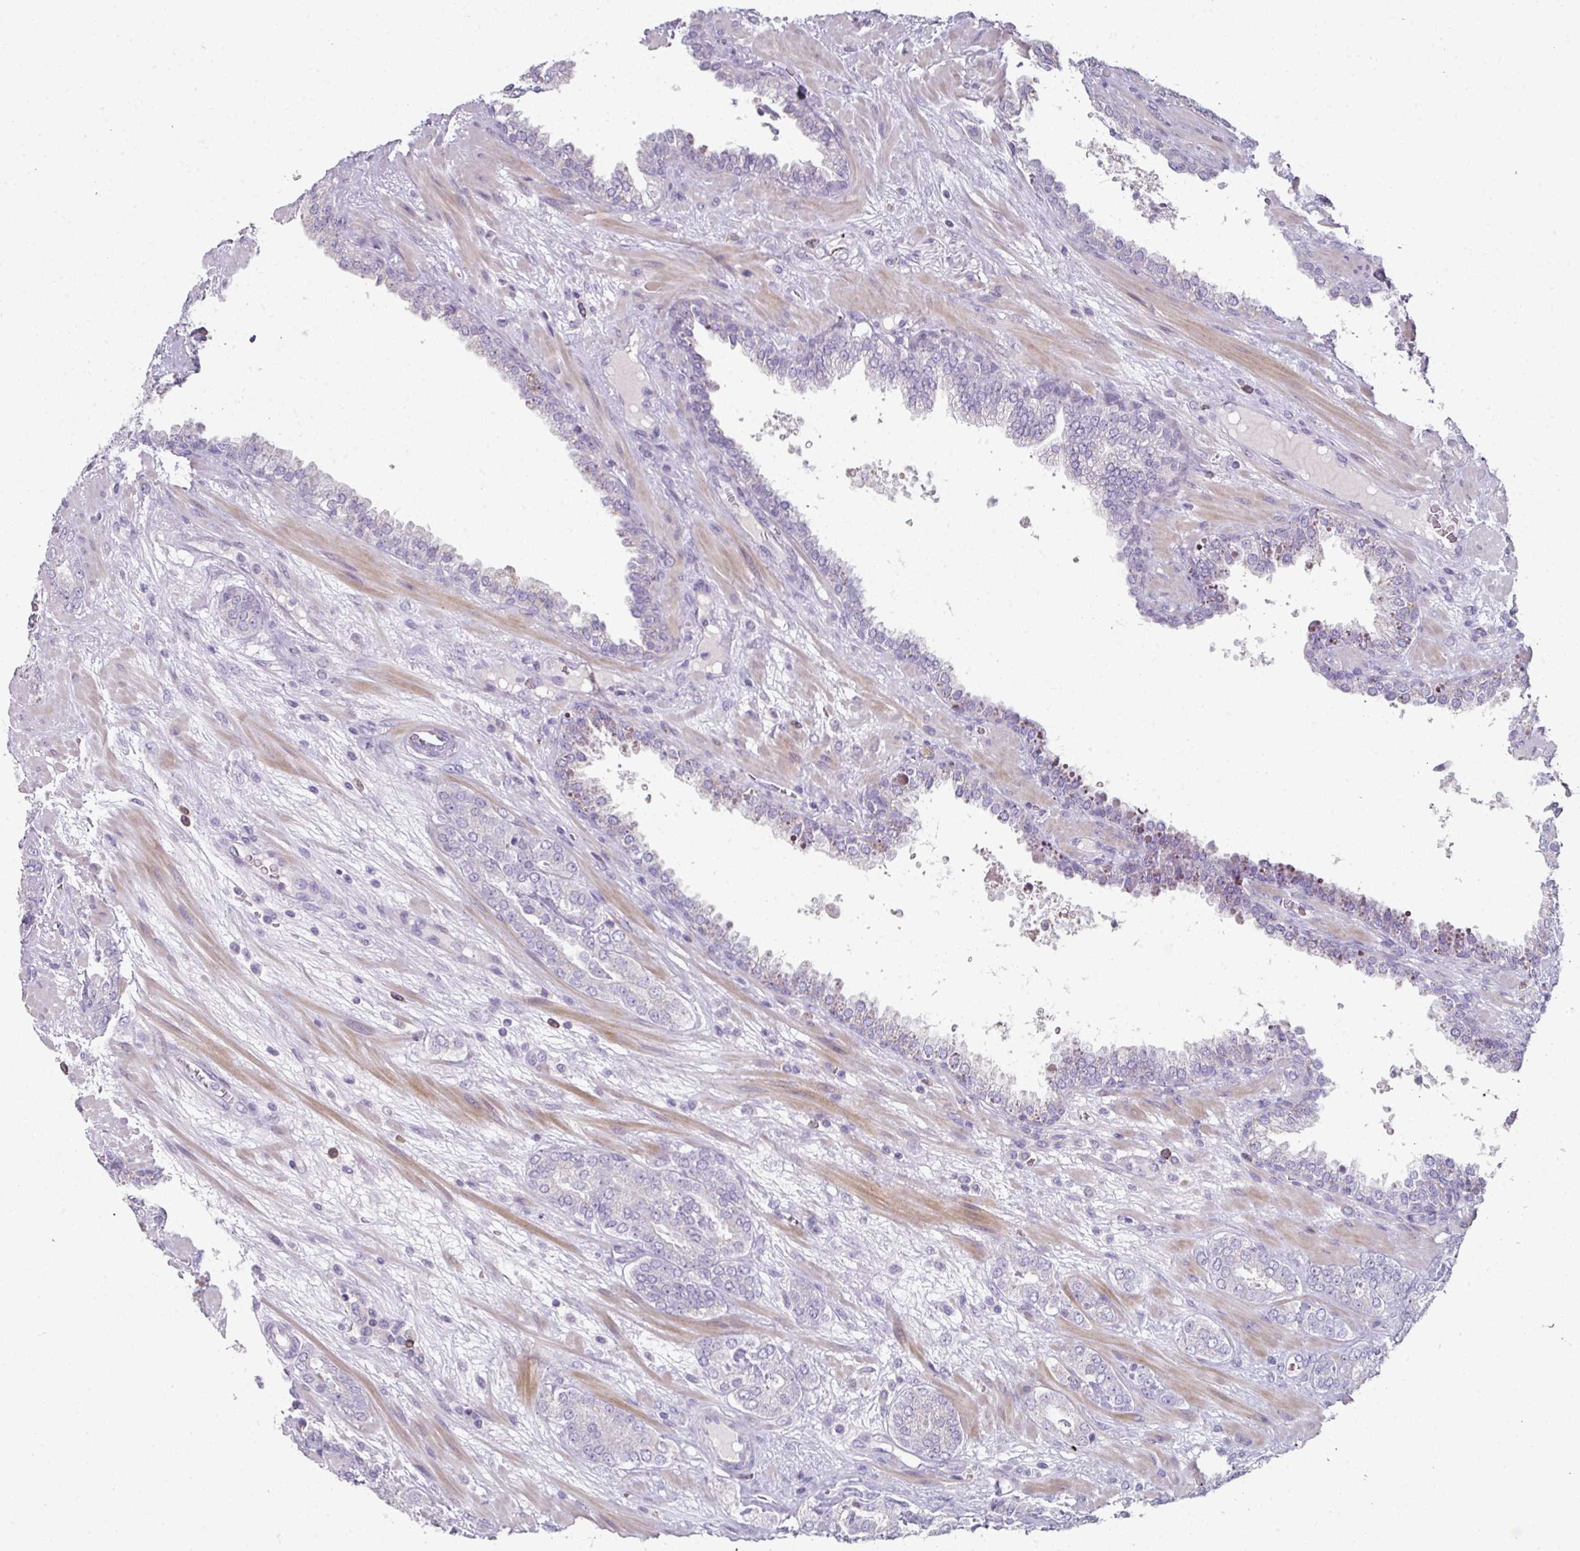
{"staining": {"intensity": "negative", "quantity": "none", "location": "none"}, "tissue": "prostate cancer", "cell_type": "Tumor cells", "image_type": "cancer", "snomed": [{"axis": "morphology", "description": "Adenocarcinoma, High grade"}, {"axis": "topography", "description": "Prostate"}], "caption": "There is no significant staining in tumor cells of prostate cancer (high-grade adenocarcinoma).", "gene": "FHAD1", "patient": {"sex": "male", "age": 71}}